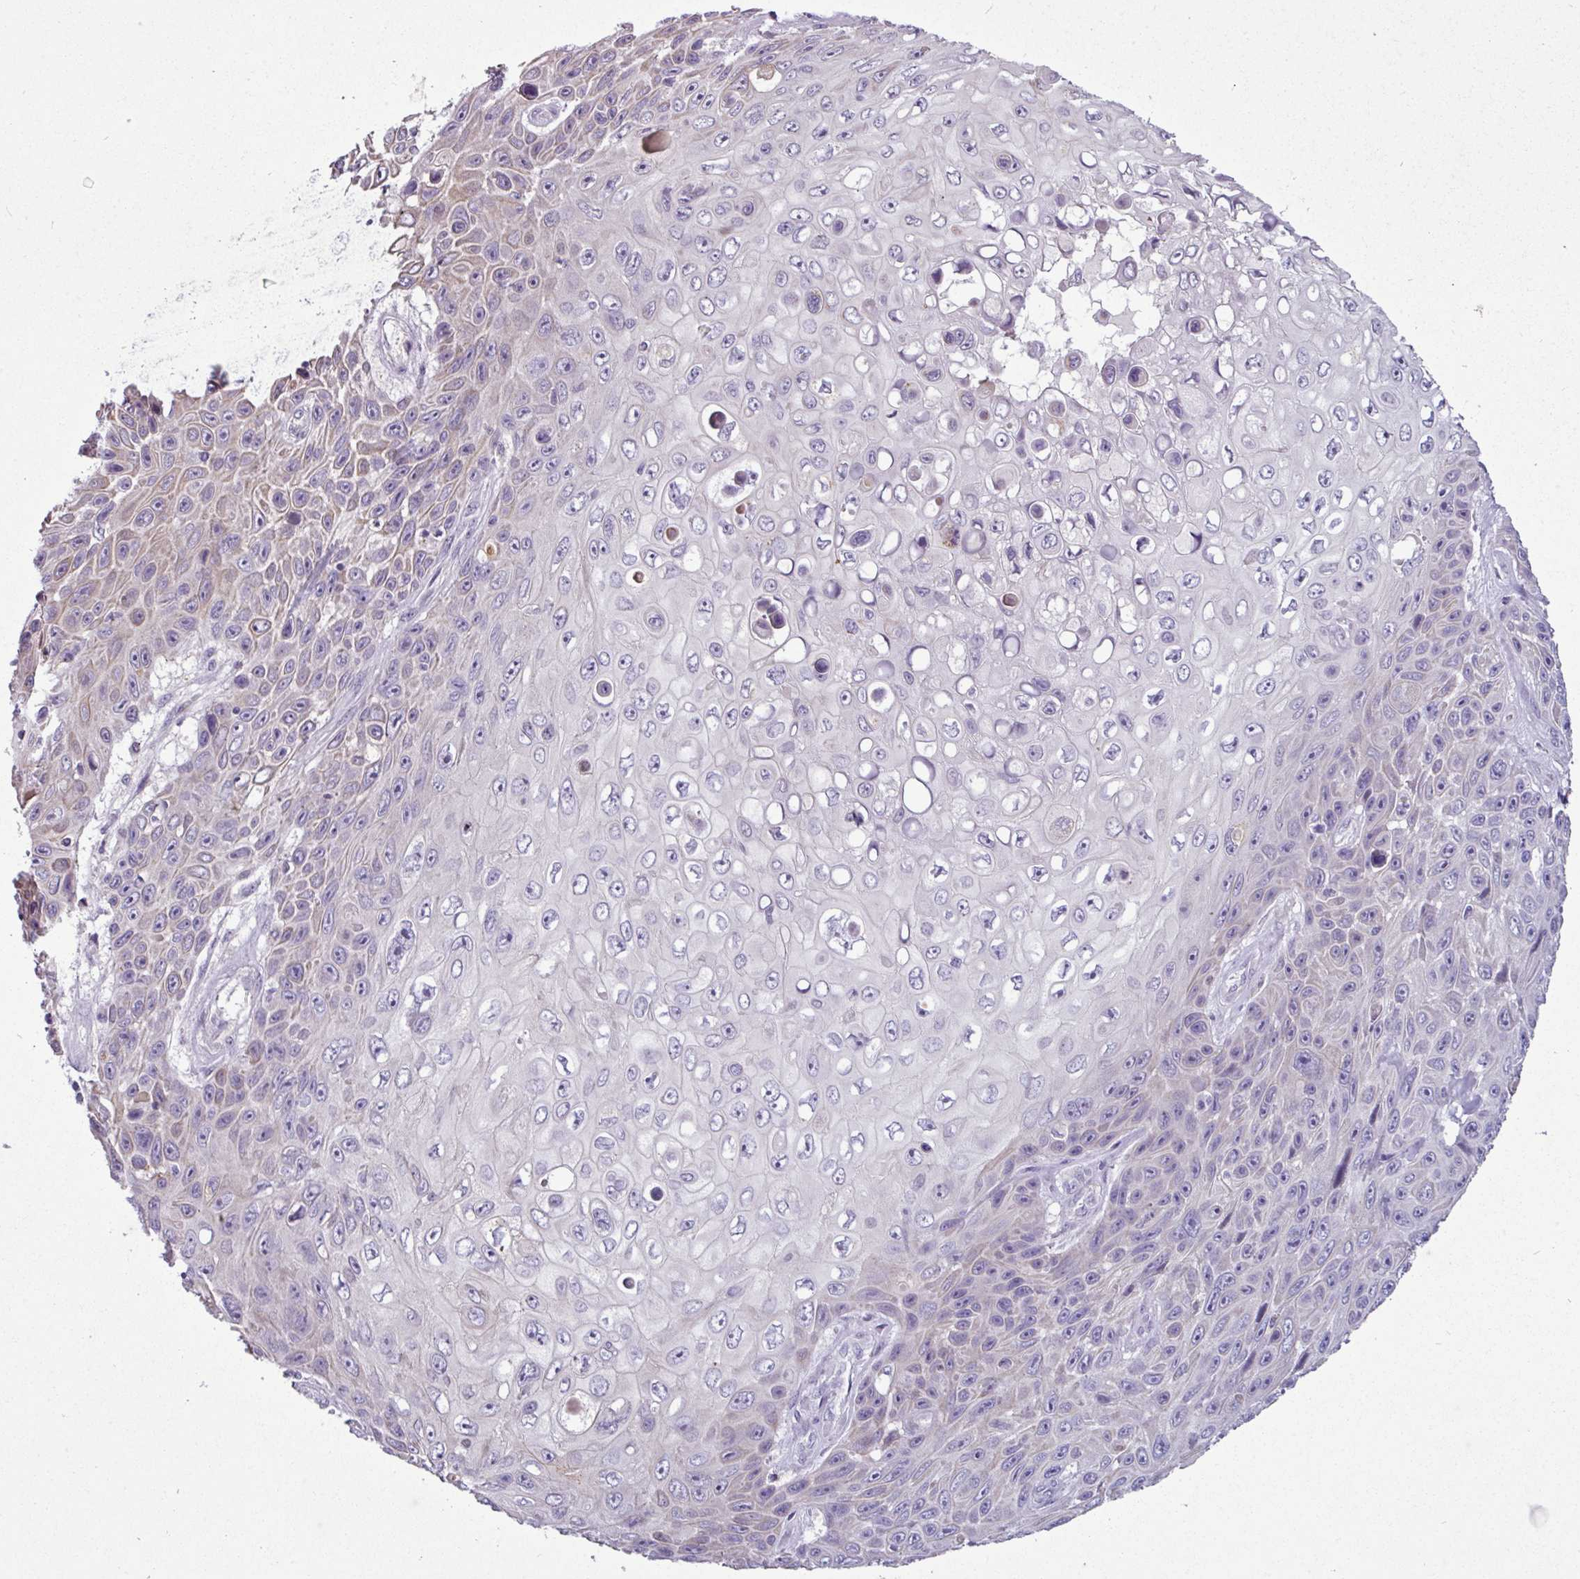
{"staining": {"intensity": "weak", "quantity": "<25%", "location": "cytoplasmic/membranous"}, "tissue": "skin cancer", "cell_type": "Tumor cells", "image_type": "cancer", "snomed": [{"axis": "morphology", "description": "Squamous cell carcinoma, NOS"}, {"axis": "topography", "description": "Skin"}], "caption": "Human skin cancer stained for a protein using immunohistochemistry (IHC) displays no positivity in tumor cells.", "gene": "PNLDC1", "patient": {"sex": "male", "age": 82}}